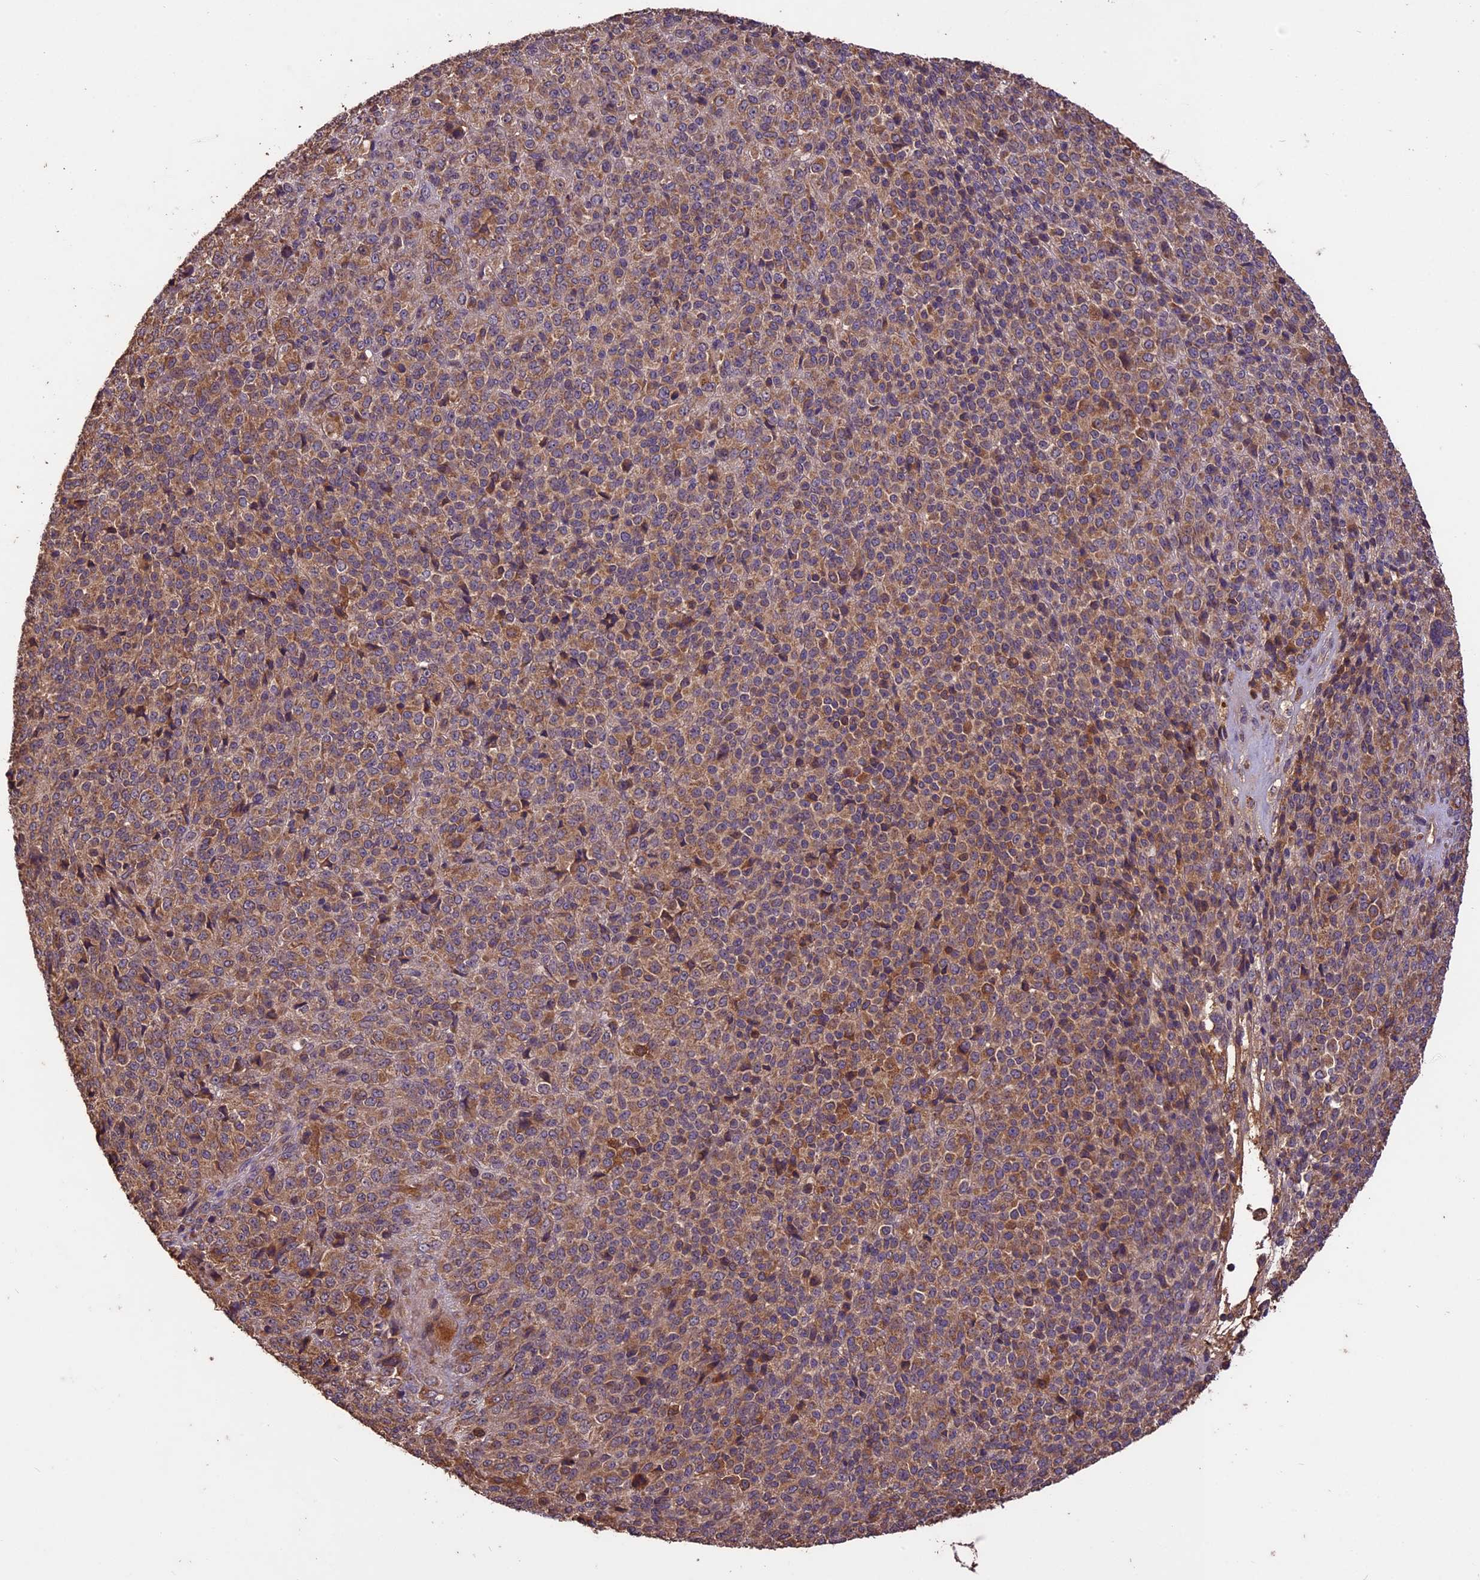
{"staining": {"intensity": "moderate", "quantity": ">75%", "location": "cytoplasmic/membranous"}, "tissue": "melanoma", "cell_type": "Tumor cells", "image_type": "cancer", "snomed": [{"axis": "morphology", "description": "Malignant melanoma, Metastatic site"}, {"axis": "topography", "description": "Brain"}], "caption": "Immunohistochemical staining of human melanoma reveals moderate cytoplasmic/membranous protein positivity in approximately >75% of tumor cells.", "gene": "CRLF1", "patient": {"sex": "female", "age": 56}}